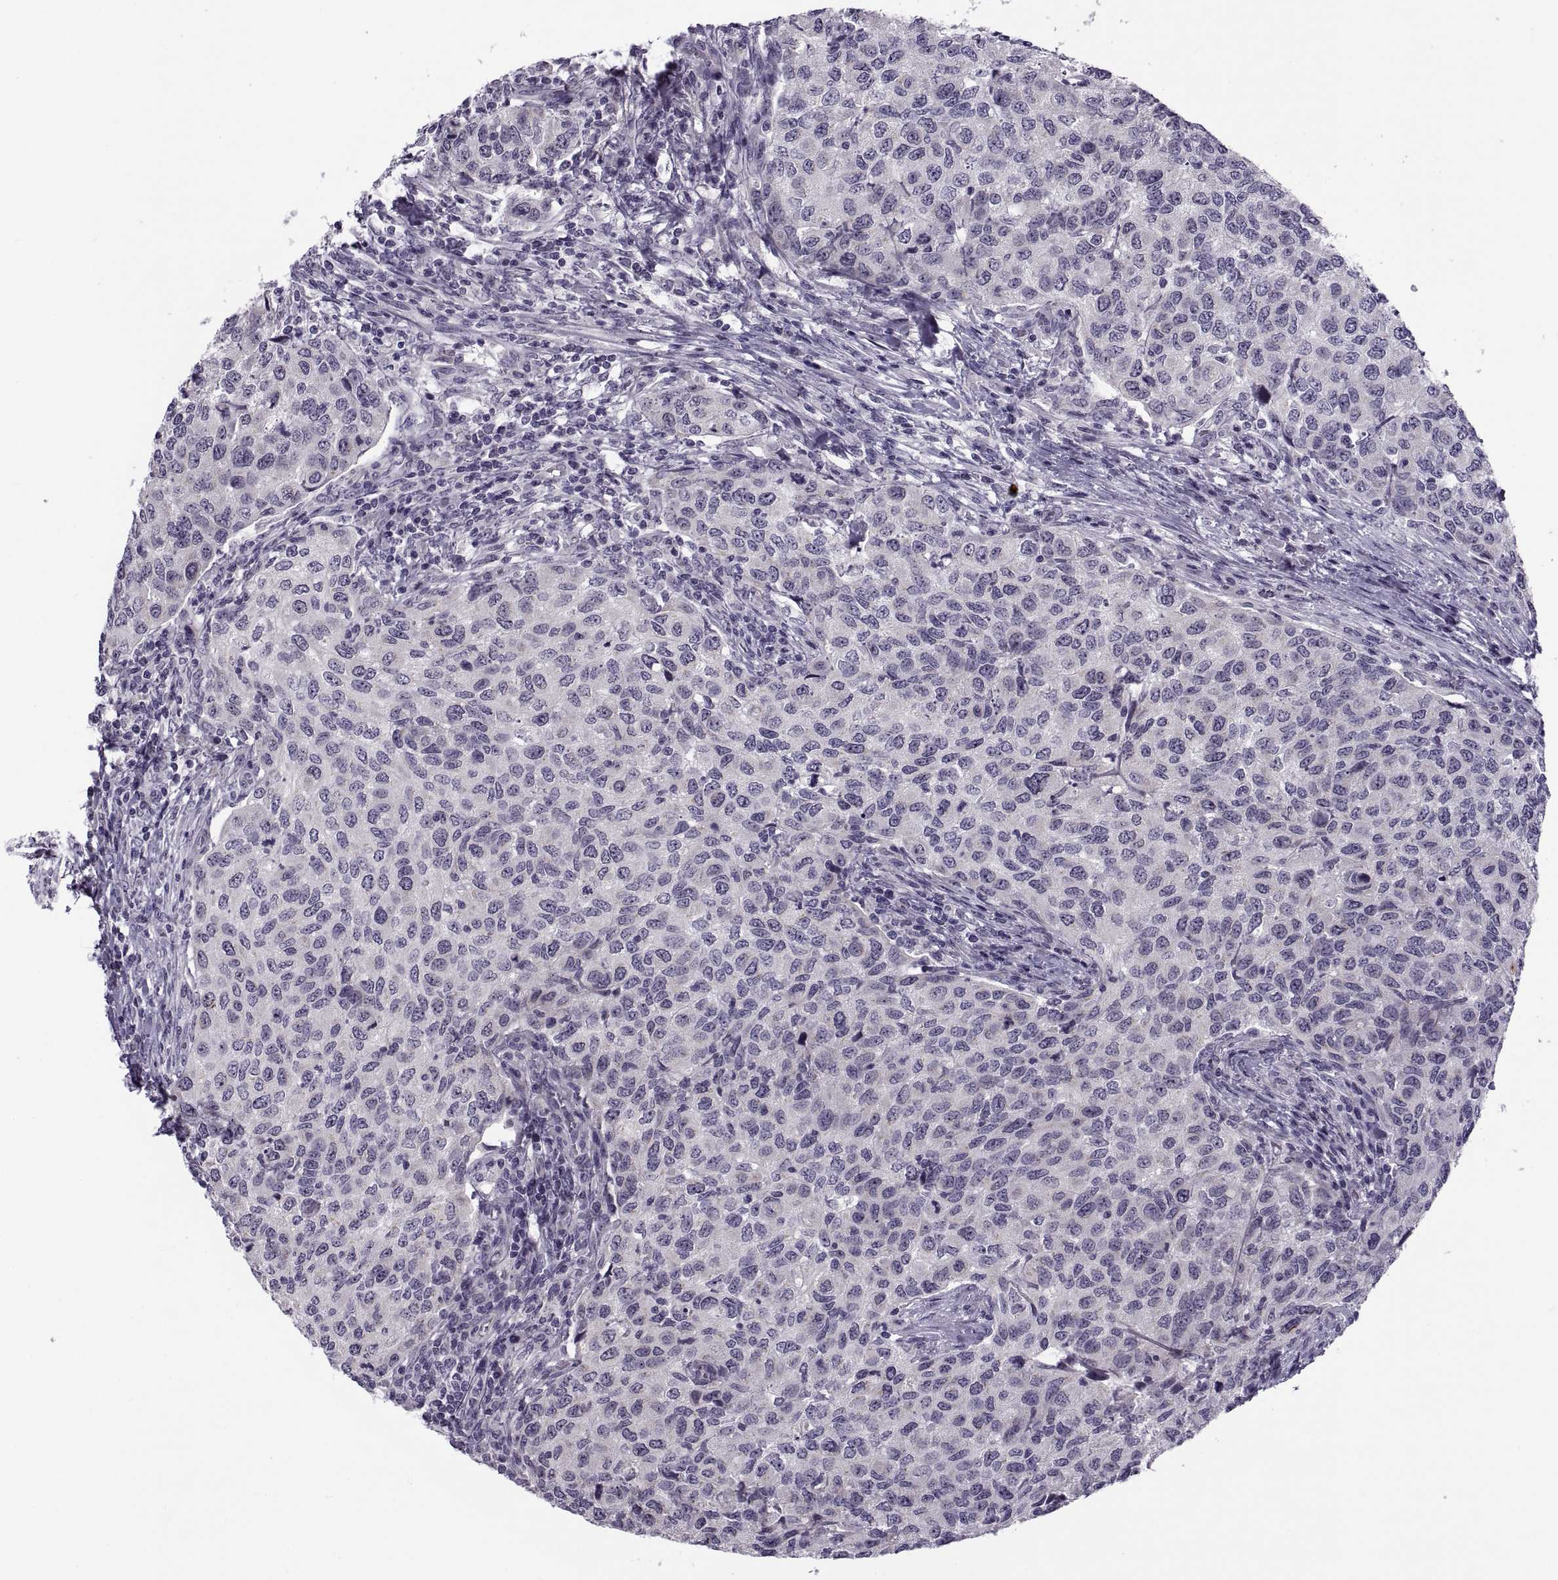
{"staining": {"intensity": "negative", "quantity": "none", "location": "none"}, "tissue": "urothelial cancer", "cell_type": "Tumor cells", "image_type": "cancer", "snomed": [{"axis": "morphology", "description": "Urothelial carcinoma, High grade"}, {"axis": "topography", "description": "Urinary bladder"}], "caption": "The image reveals no staining of tumor cells in urothelial cancer.", "gene": "MAGEB1", "patient": {"sex": "female", "age": 78}}